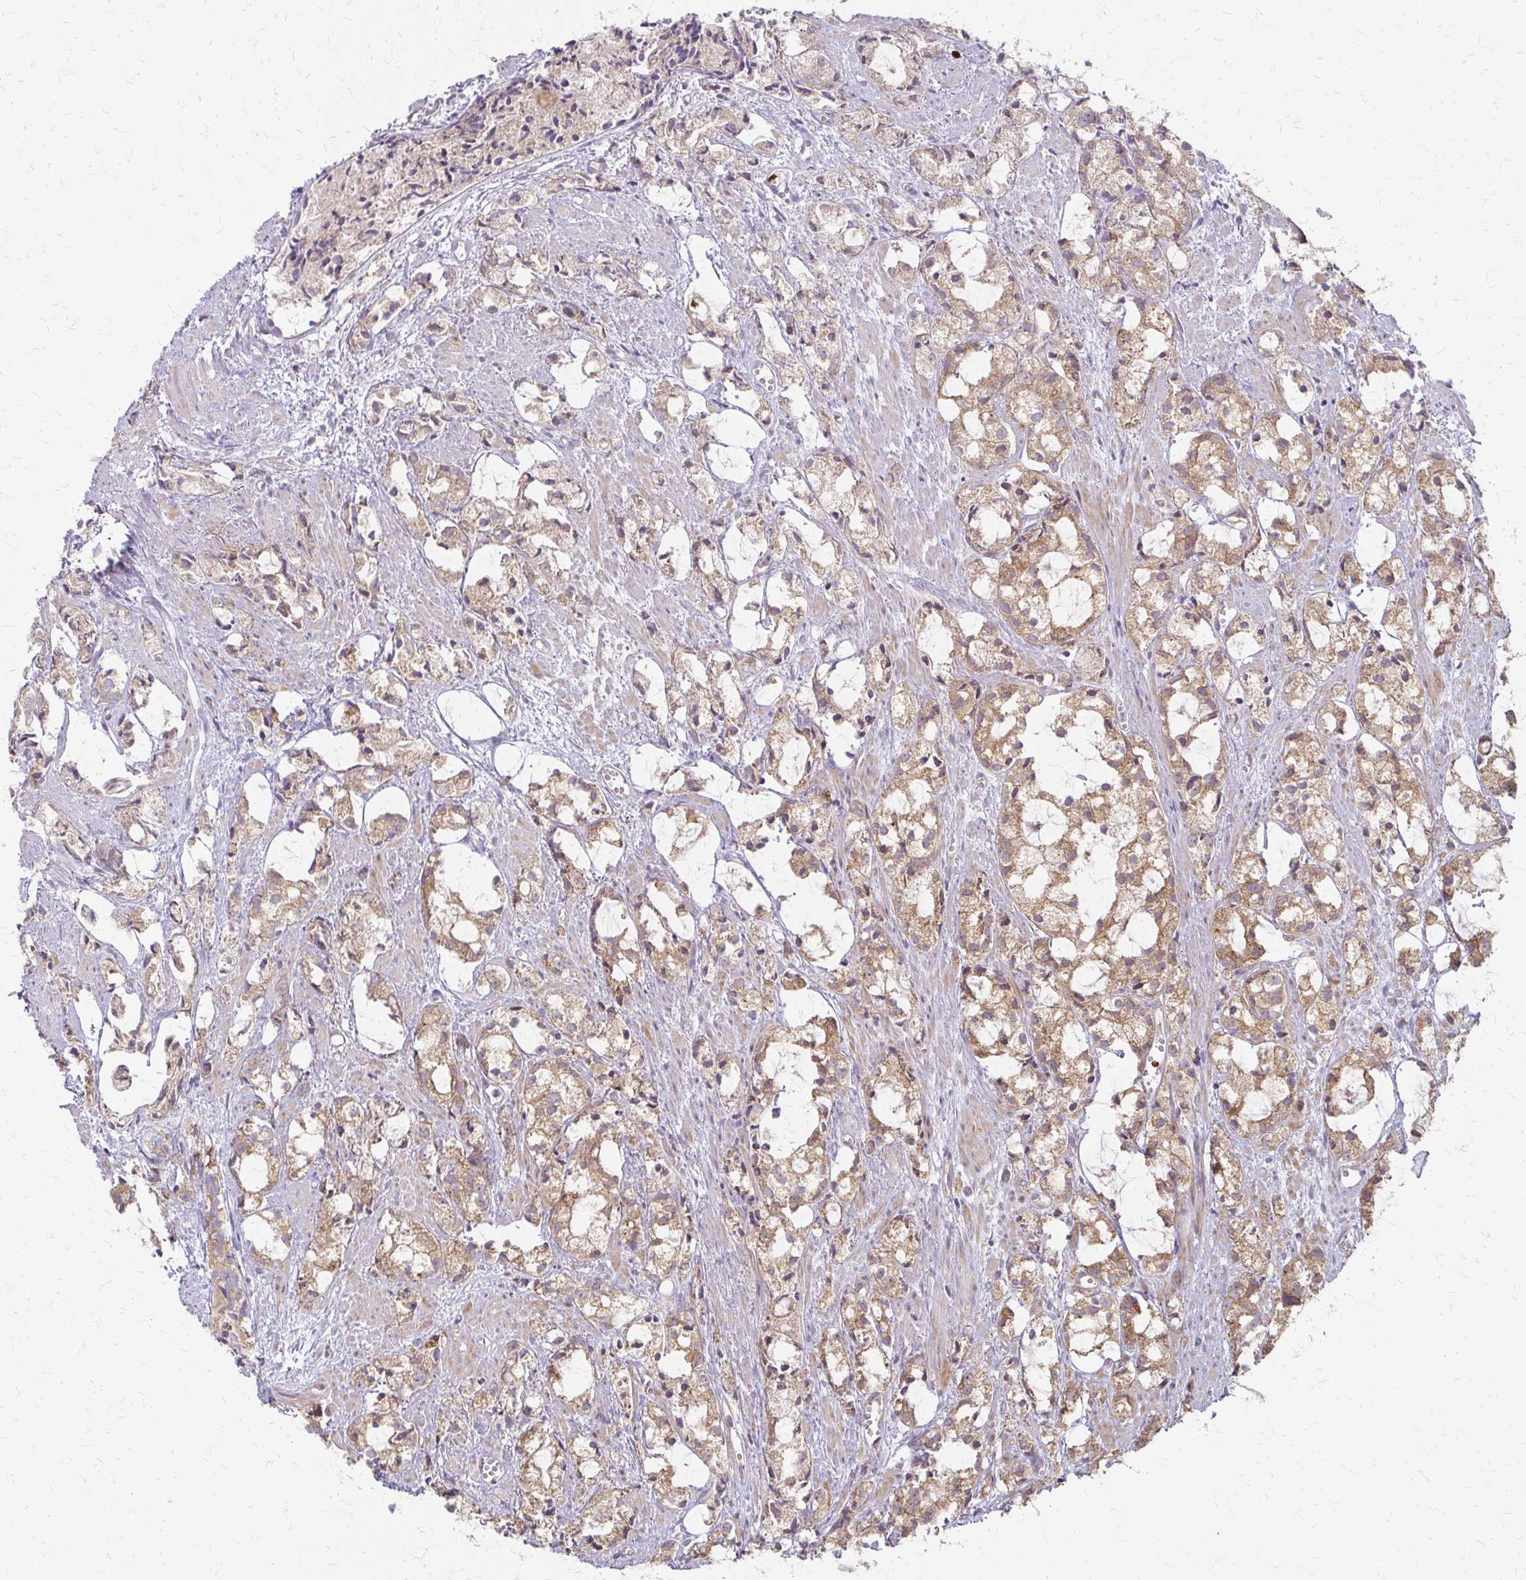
{"staining": {"intensity": "weak", "quantity": ">75%", "location": "cytoplasmic/membranous"}, "tissue": "prostate cancer", "cell_type": "Tumor cells", "image_type": "cancer", "snomed": [{"axis": "morphology", "description": "Adenocarcinoma, High grade"}, {"axis": "topography", "description": "Prostate"}], "caption": "DAB (3,3'-diaminobenzidine) immunohistochemical staining of high-grade adenocarcinoma (prostate) shows weak cytoplasmic/membranous protein expression in about >75% of tumor cells.", "gene": "ZNF383", "patient": {"sex": "male", "age": 85}}